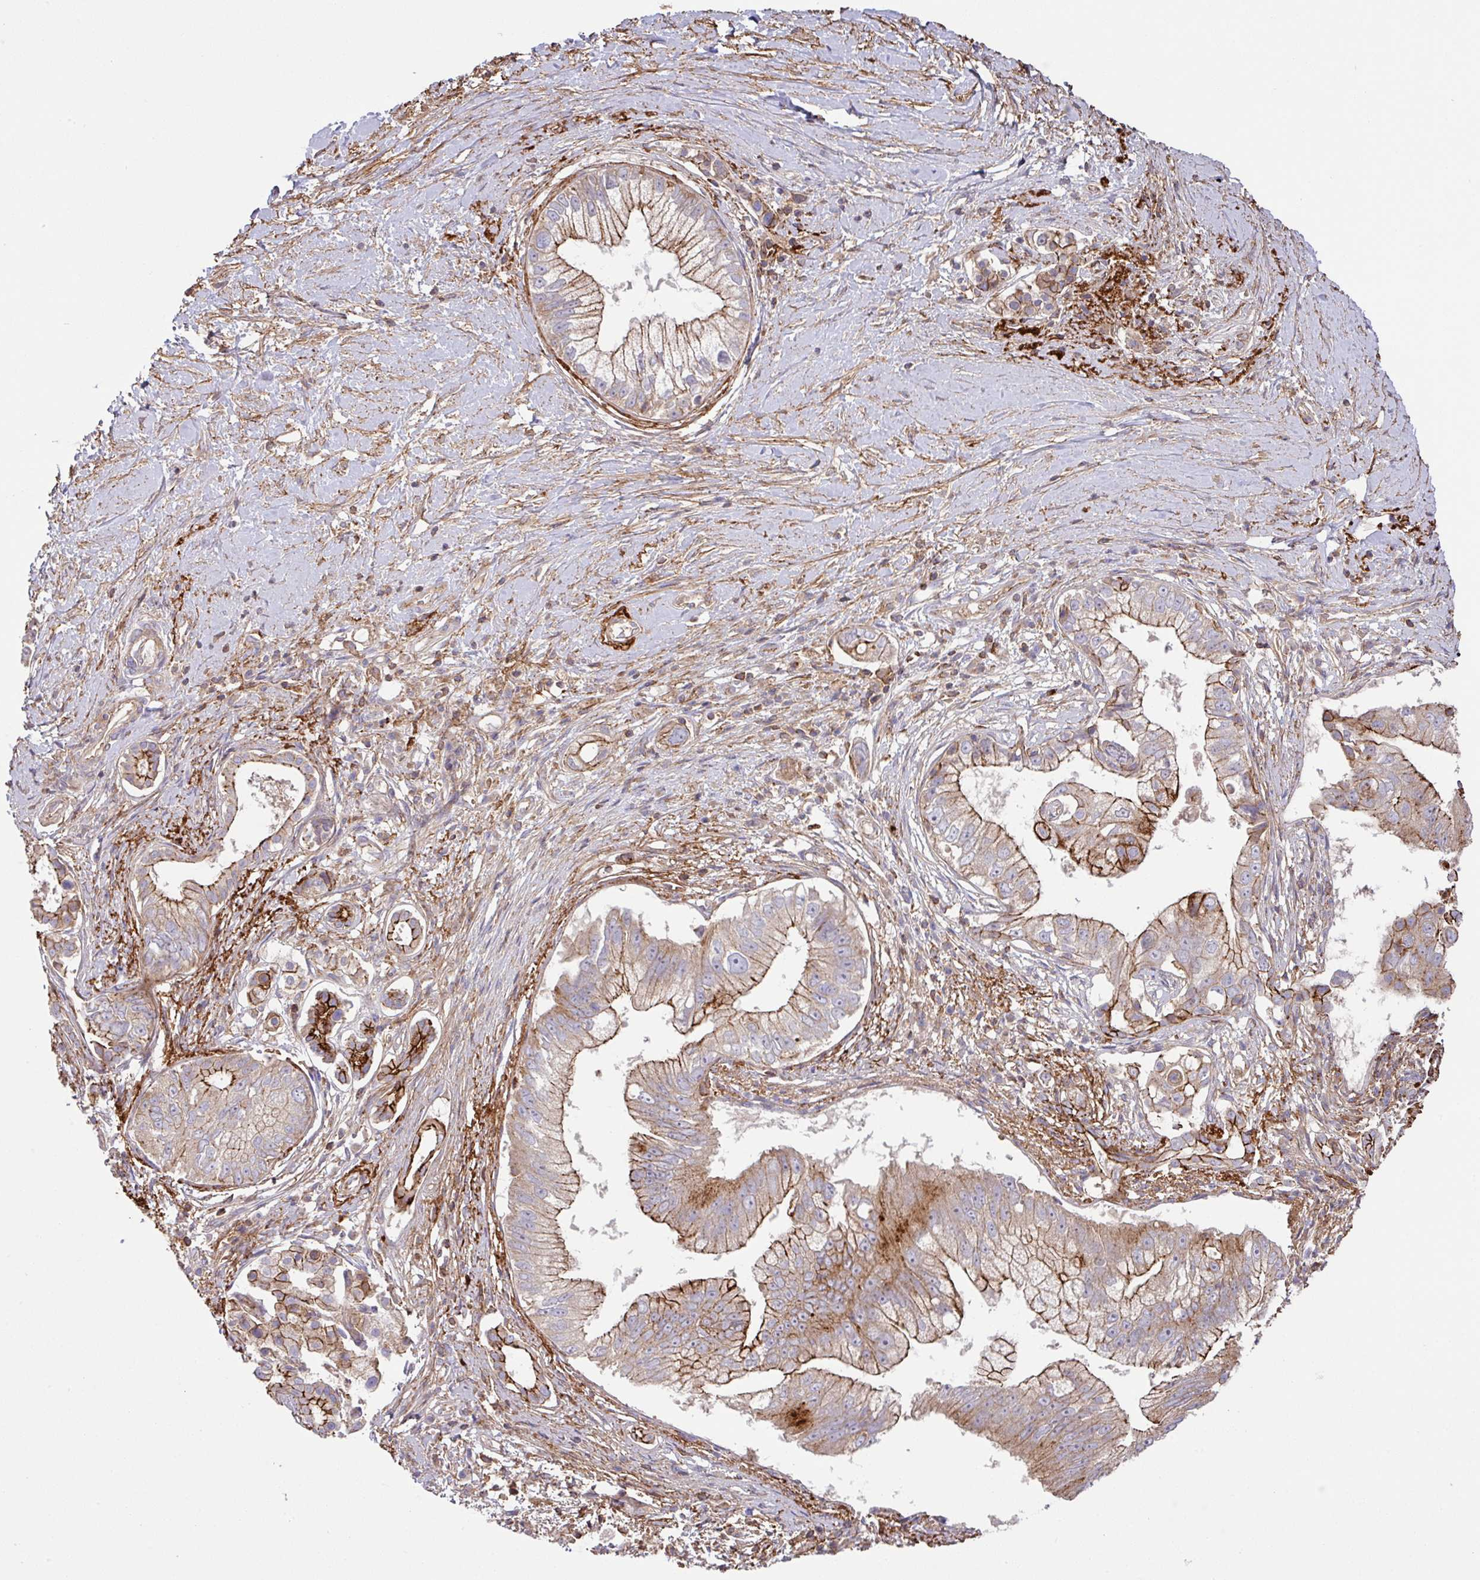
{"staining": {"intensity": "moderate", "quantity": "25%-75%", "location": "cytoplasmic/membranous"}, "tissue": "pancreatic cancer", "cell_type": "Tumor cells", "image_type": "cancer", "snomed": [{"axis": "morphology", "description": "Adenocarcinoma, NOS"}, {"axis": "topography", "description": "Pancreas"}], "caption": "DAB immunohistochemical staining of pancreatic adenocarcinoma demonstrates moderate cytoplasmic/membranous protein expression in approximately 25%-75% of tumor cells.", "gene": "RIC1", "patient": {"sex": "male", "age": 70}}